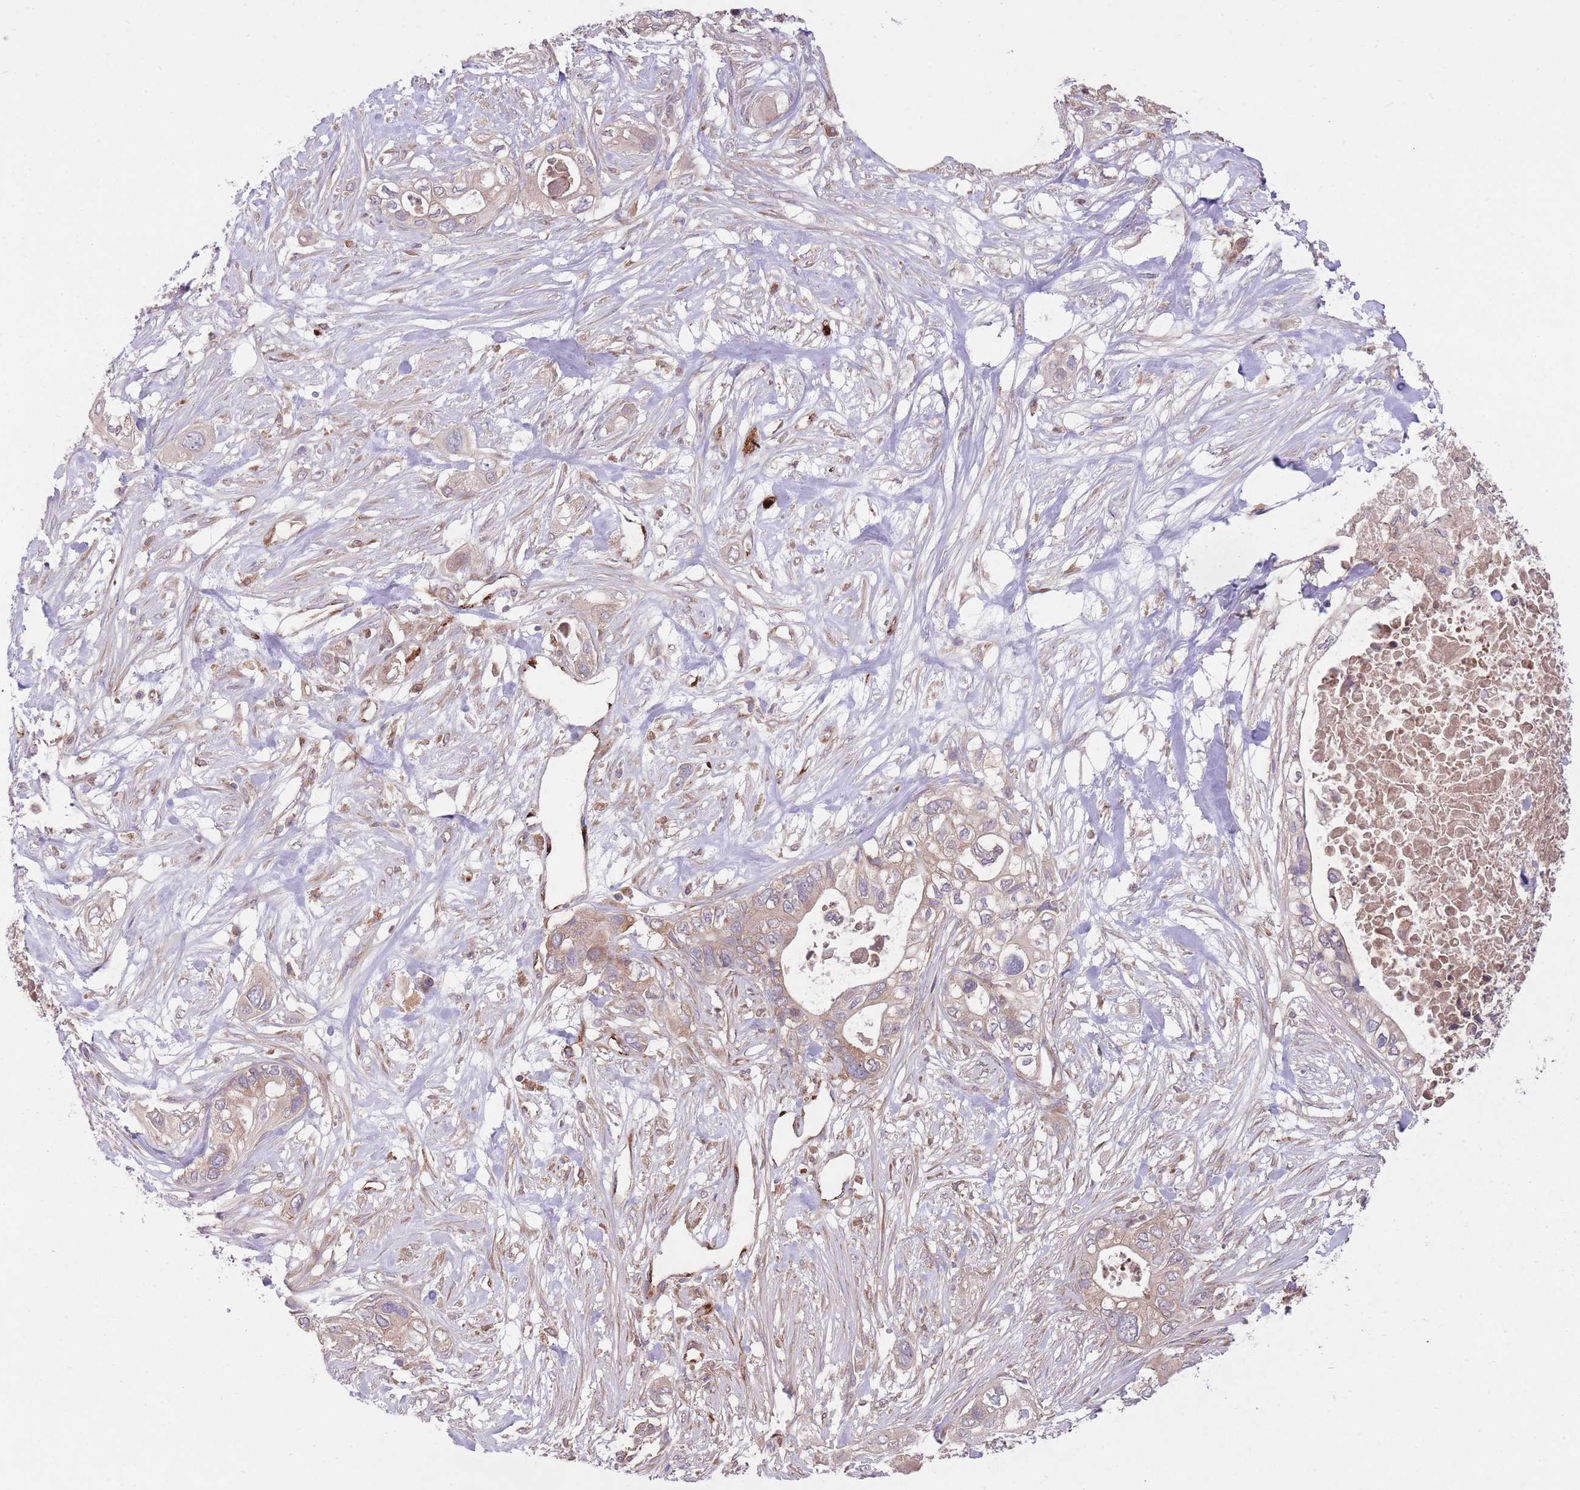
{"staining": {"intensity": "weak", "quantity": "25%-75%", "location": "cytoplasmic/membranous"}, "tissue": "pancreatic cancer", "cell_type": "Tumor cells", "image_type": "cancer", "snomed": [{"axis": "morphology", "description": "Adenocarcinoma, NOS"}, {"axis": "topography", "description": "Pancreas"}], "caption": "Weak cytoplasmic/membranous positivity for a protein is appreciated in about 25%-75% of tumor cells of adenocarcinoma (pancreatic) using IHC.", "gene": "CISH", "patient": {"sex": "female", "age": 63}}